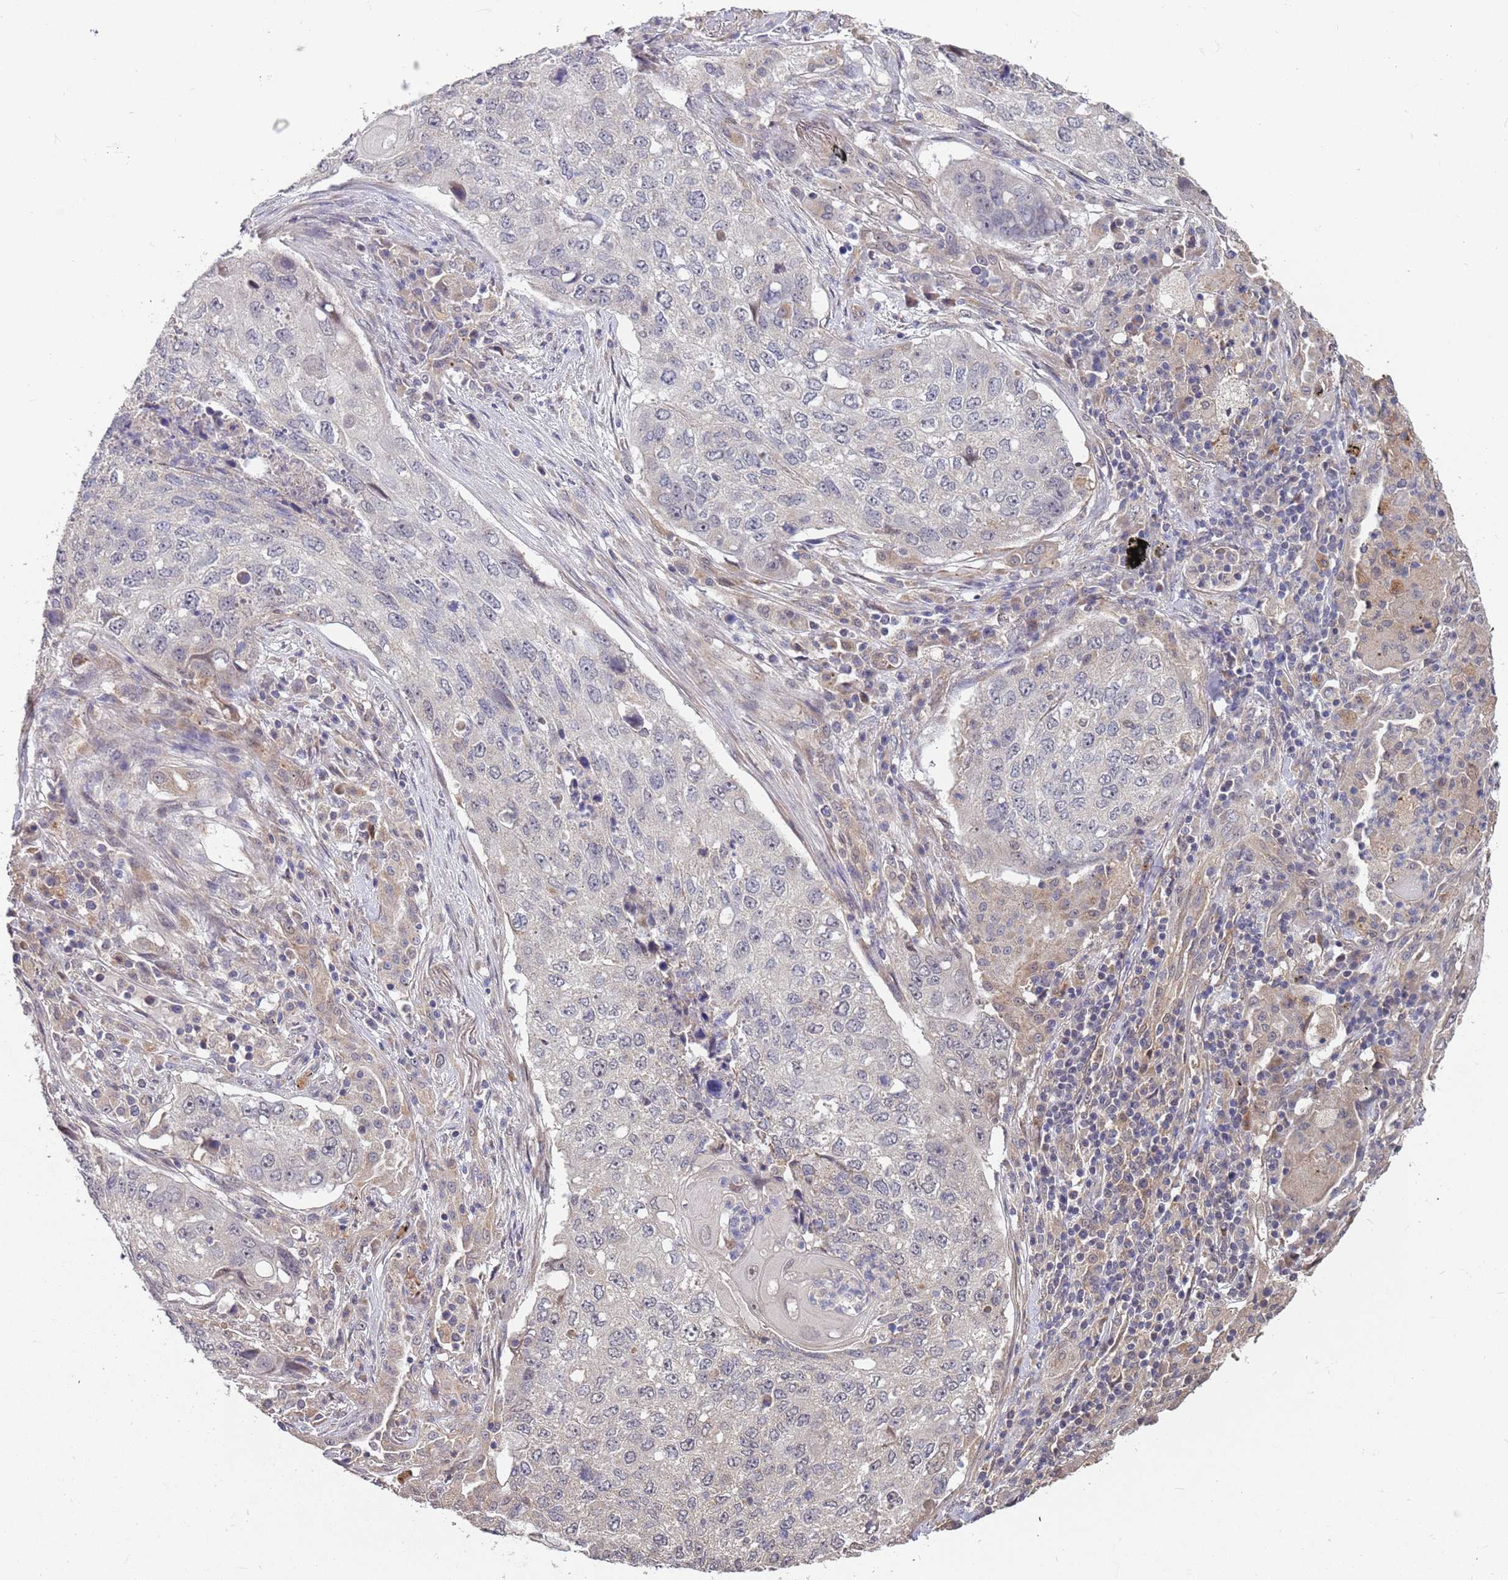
{"staining": {"intensity": "negative", "quantity": "none", "location": "none"}, "tissue": "lung cancer", "cell_type": "Tumor cells", "image_type": "cancer", "snomed": [{"axis": "morphology", "description": "Squamous cell carcinoma, NOS"}, {"axis": "topography", "description": "Lung"}], "caption": "A photomicrograph of lung cancer stained for a protein shows no brown staining in tumor cells.", "gene": "TMEM64", "patient": {"sex": "female", "age": 63}}